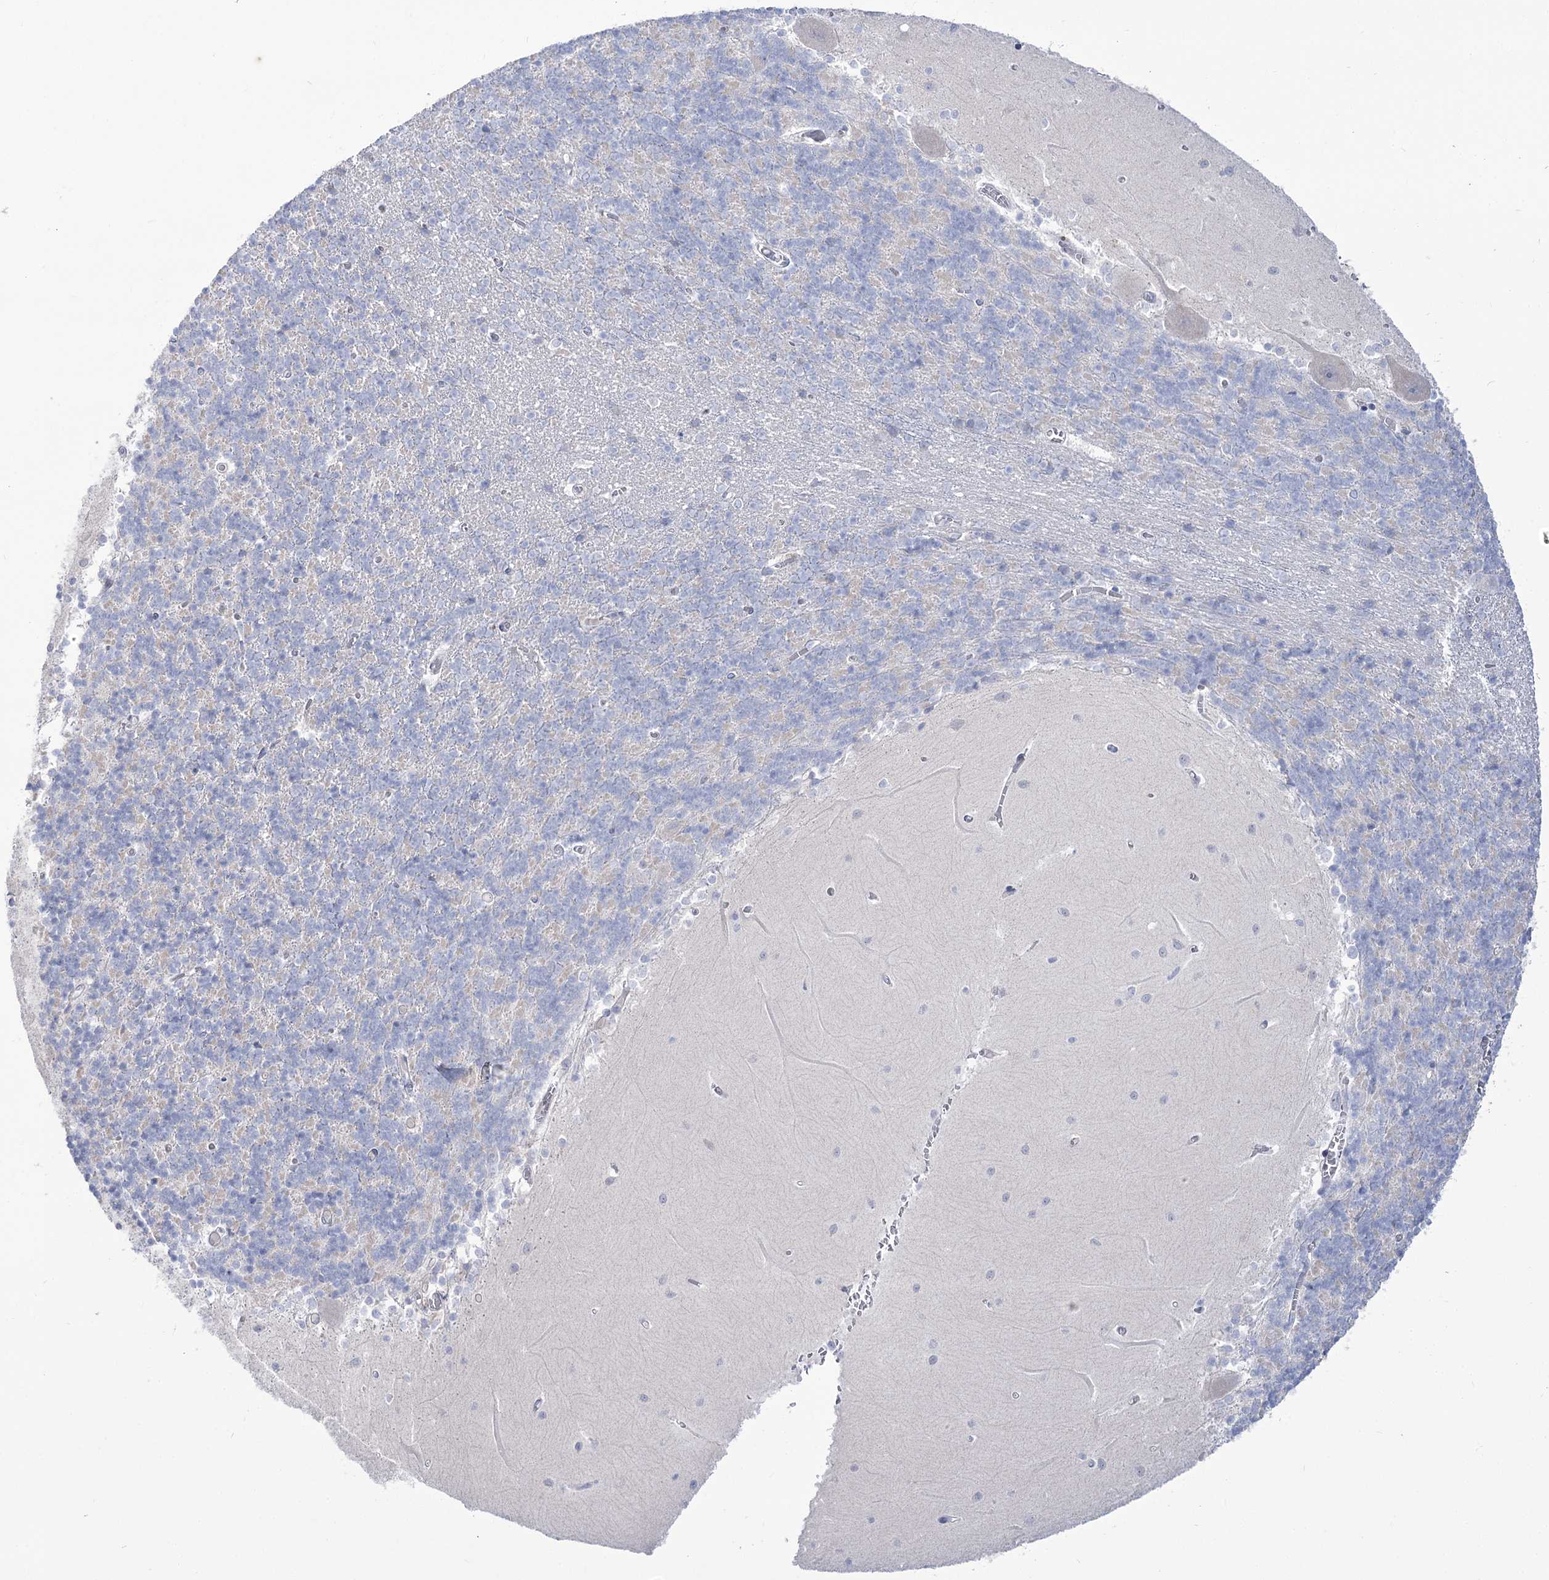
{"staining": {"intensity": "negative", "quantity": "none", "location": "none"}, "tissue": "cerebellum", "cell_type": "Cells in granular layer", "image_type": "normal", "snomed": [{"axis": "morphology", "description": "Normal tissue, NOS"}, {"axis": "topography", "description": "Cerebellum"}], "caption": "Cerebellum stained for a protein using IHC displays no expression cells in granular layer.", "gene": "SUOX", "patient": {"sex": "male", "age": 37}}